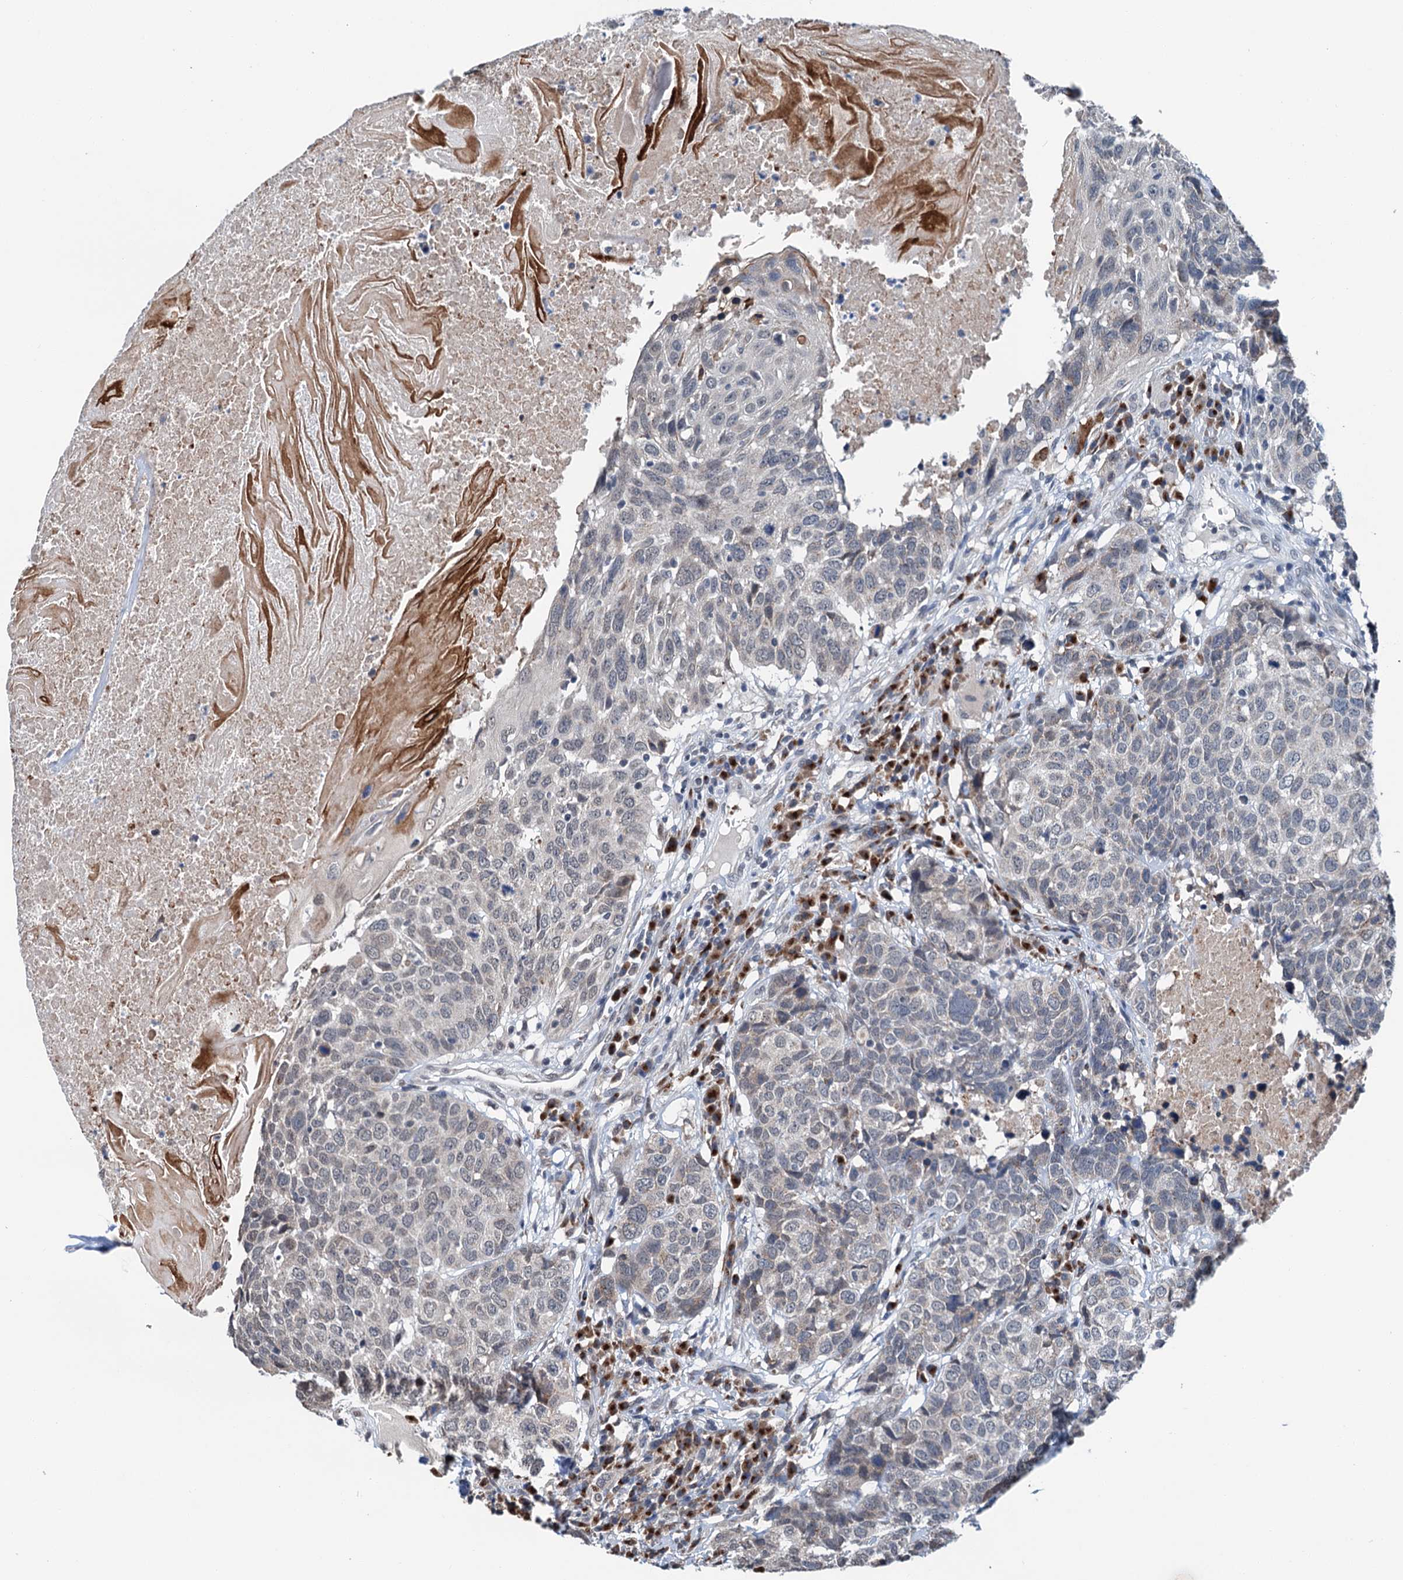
{"staining": {"intensity": "negative", "quantity": "none", "location": "none"}, "tissue": "head and neck cancer", "cell_type": "Tumor cells", "image_type": "cancer", "snomed": [{"axis": "morphology", "description": "Squamous cell carcinoma, NOS"}, {"axis": "topography", "description": "Head-Neck"}], "caption": "Protein analysis of head and neck cancer (squamous cell carcinoma) reveals no significant staining in tumor cells.", "gene": "SHLD1", "patient": {"sex": "male", "age": 66}}